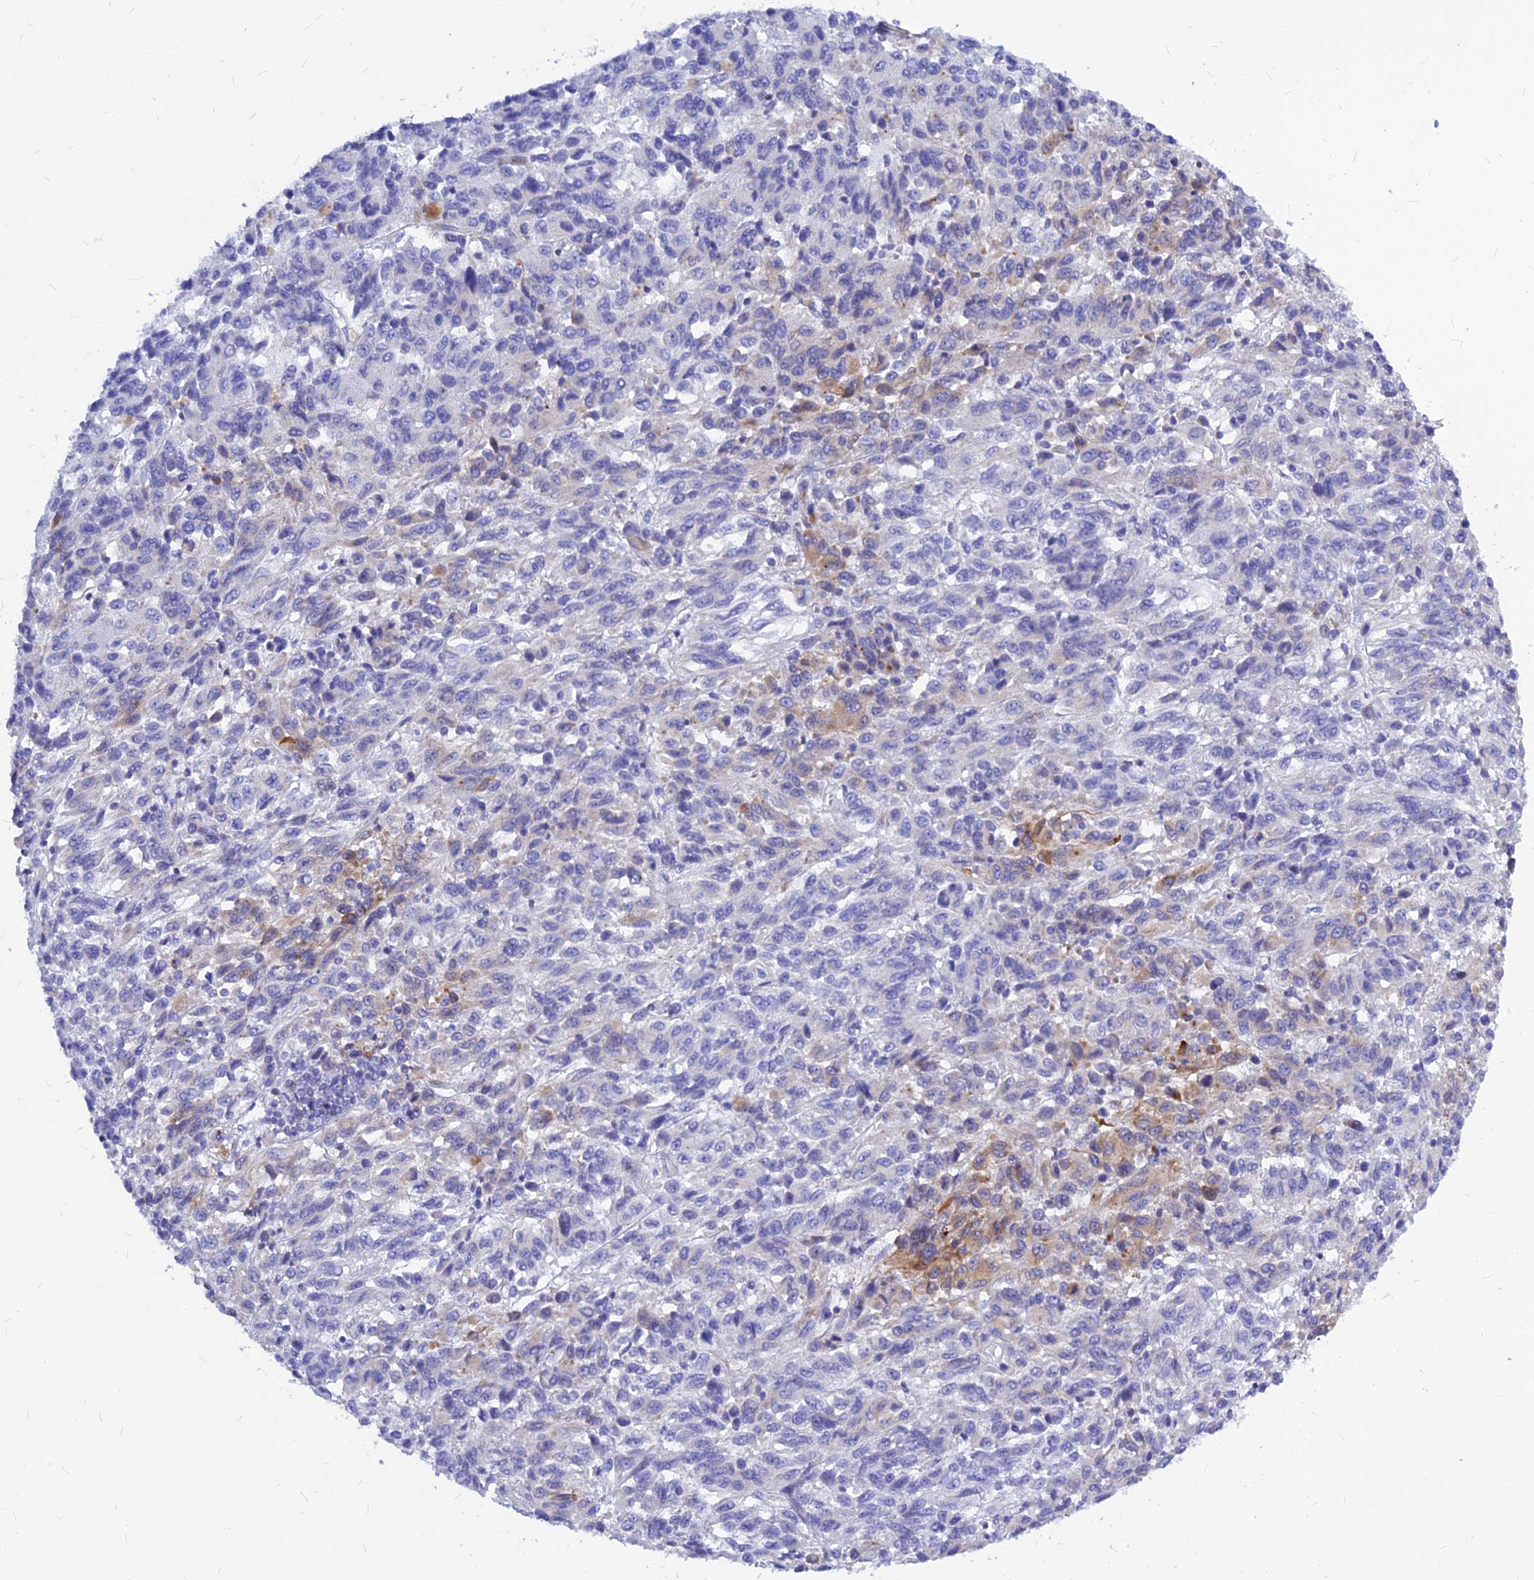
{"staining": {"intensity": "moderate", "quantity": "<25%", "location": "cytoplasmic/membranous"}, "tissue": "melanoma", "cell_type": "Tumor cells", "image_type": "cancer", "snomed": [{"axis": "morphology", "description": "Malignant melanoma, Metastatic site"}, {"axis": "topography", "description": "Lung"}], "caption": "Immunohistochemical staining of human malignant melanoma (metastatic site) shows moderate cytoplasmic/membranous protein positivity in about <25% of tumor cells.", "gene": "CNOT6", "patient": {"sex": "male", "age": 64}}